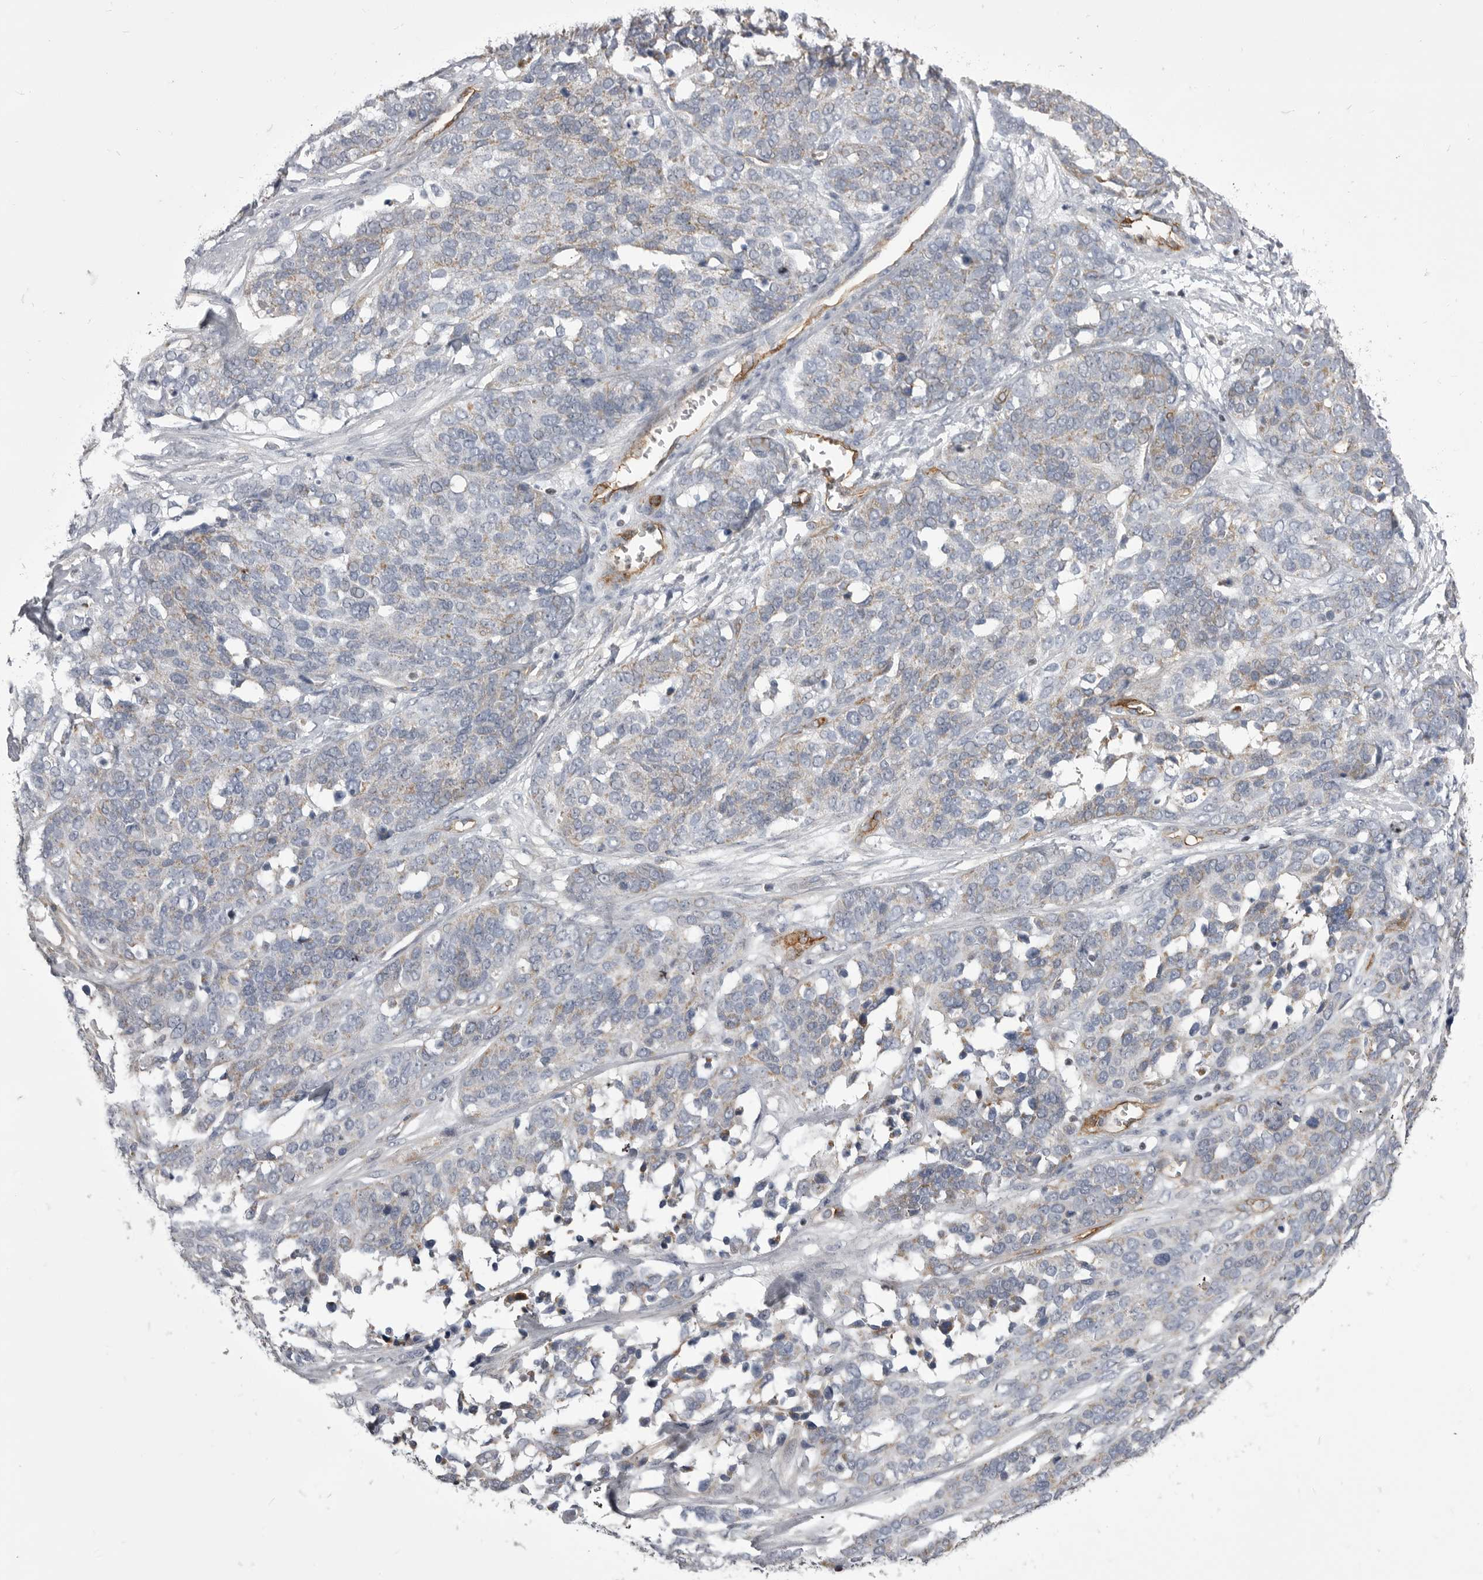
{"staining": {"intensity": "weak", "quantity": ">75%", "location": "cytoplasmic/membranous"}, "tissue": "ovarian cancer", "cell_type": "Tumor cells", "image_type": "cancer", "snomed": [{"axis": "morphology", "description": "Cystadenocarcinoma, serous, NOS"}, {"axis": "topography", "description": "Ovary"}], "caption": "Tumor cells reveal weak cytoplasmic/membranous positivity in about >75% of cells in serous cystadenocarcinoma (ovarian).", "gene": "OPLAH", "patient": {"sex": "female", "age": 44}}